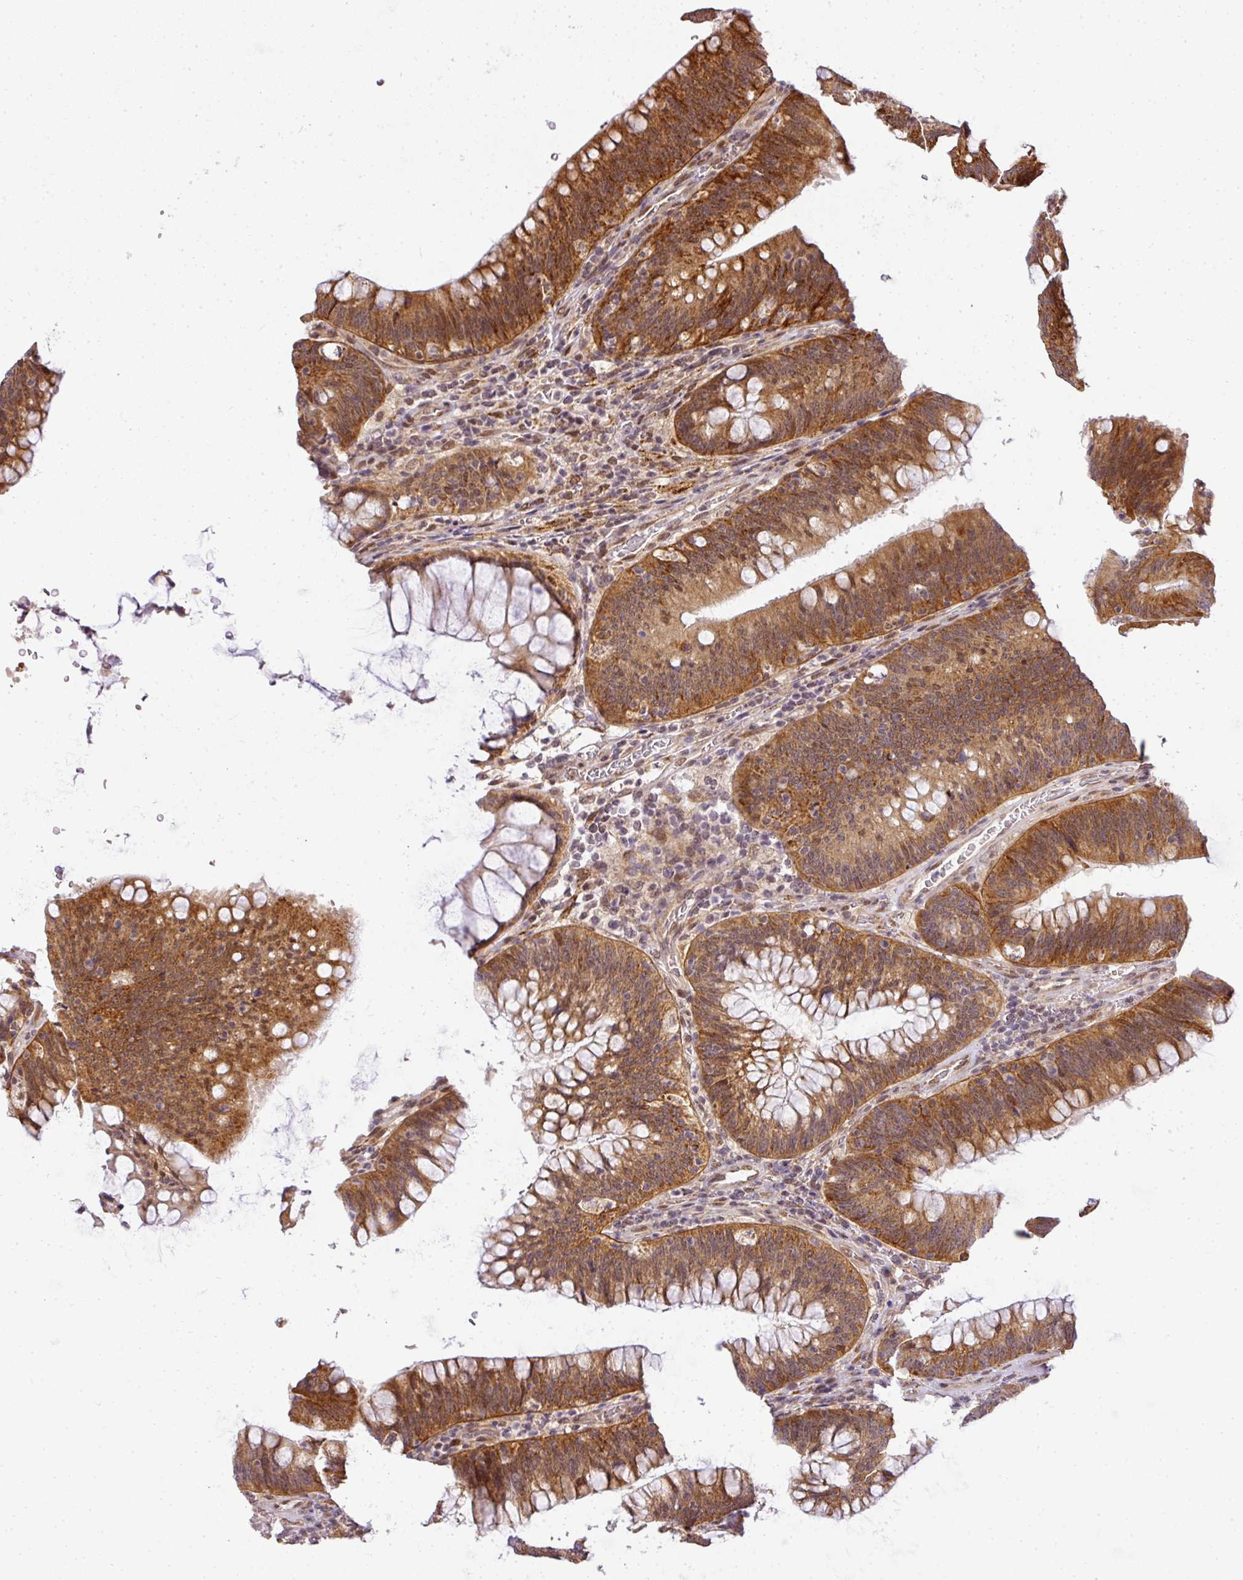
{"staining": {"intensity": "strong", "quantity": ">75%", "location": "cytoplasmic/membranous"}, "tissue": "colorectal cancer", "cell_type": "Tumor cells", "image_type": "cancer", "snomed": [{"axis": "morphology", "description": "Normal tissue, NOS"}, {"axis": "topography", "description": "Colon"}], "caption": "Brown immunohistochemical staining in human colorectal cancer displays strong cytoplasmic/membranous staining in approximately >75% of tumor cells.", "gene": "C1orf226", "patient": {"sex": "female", "age": 82}}